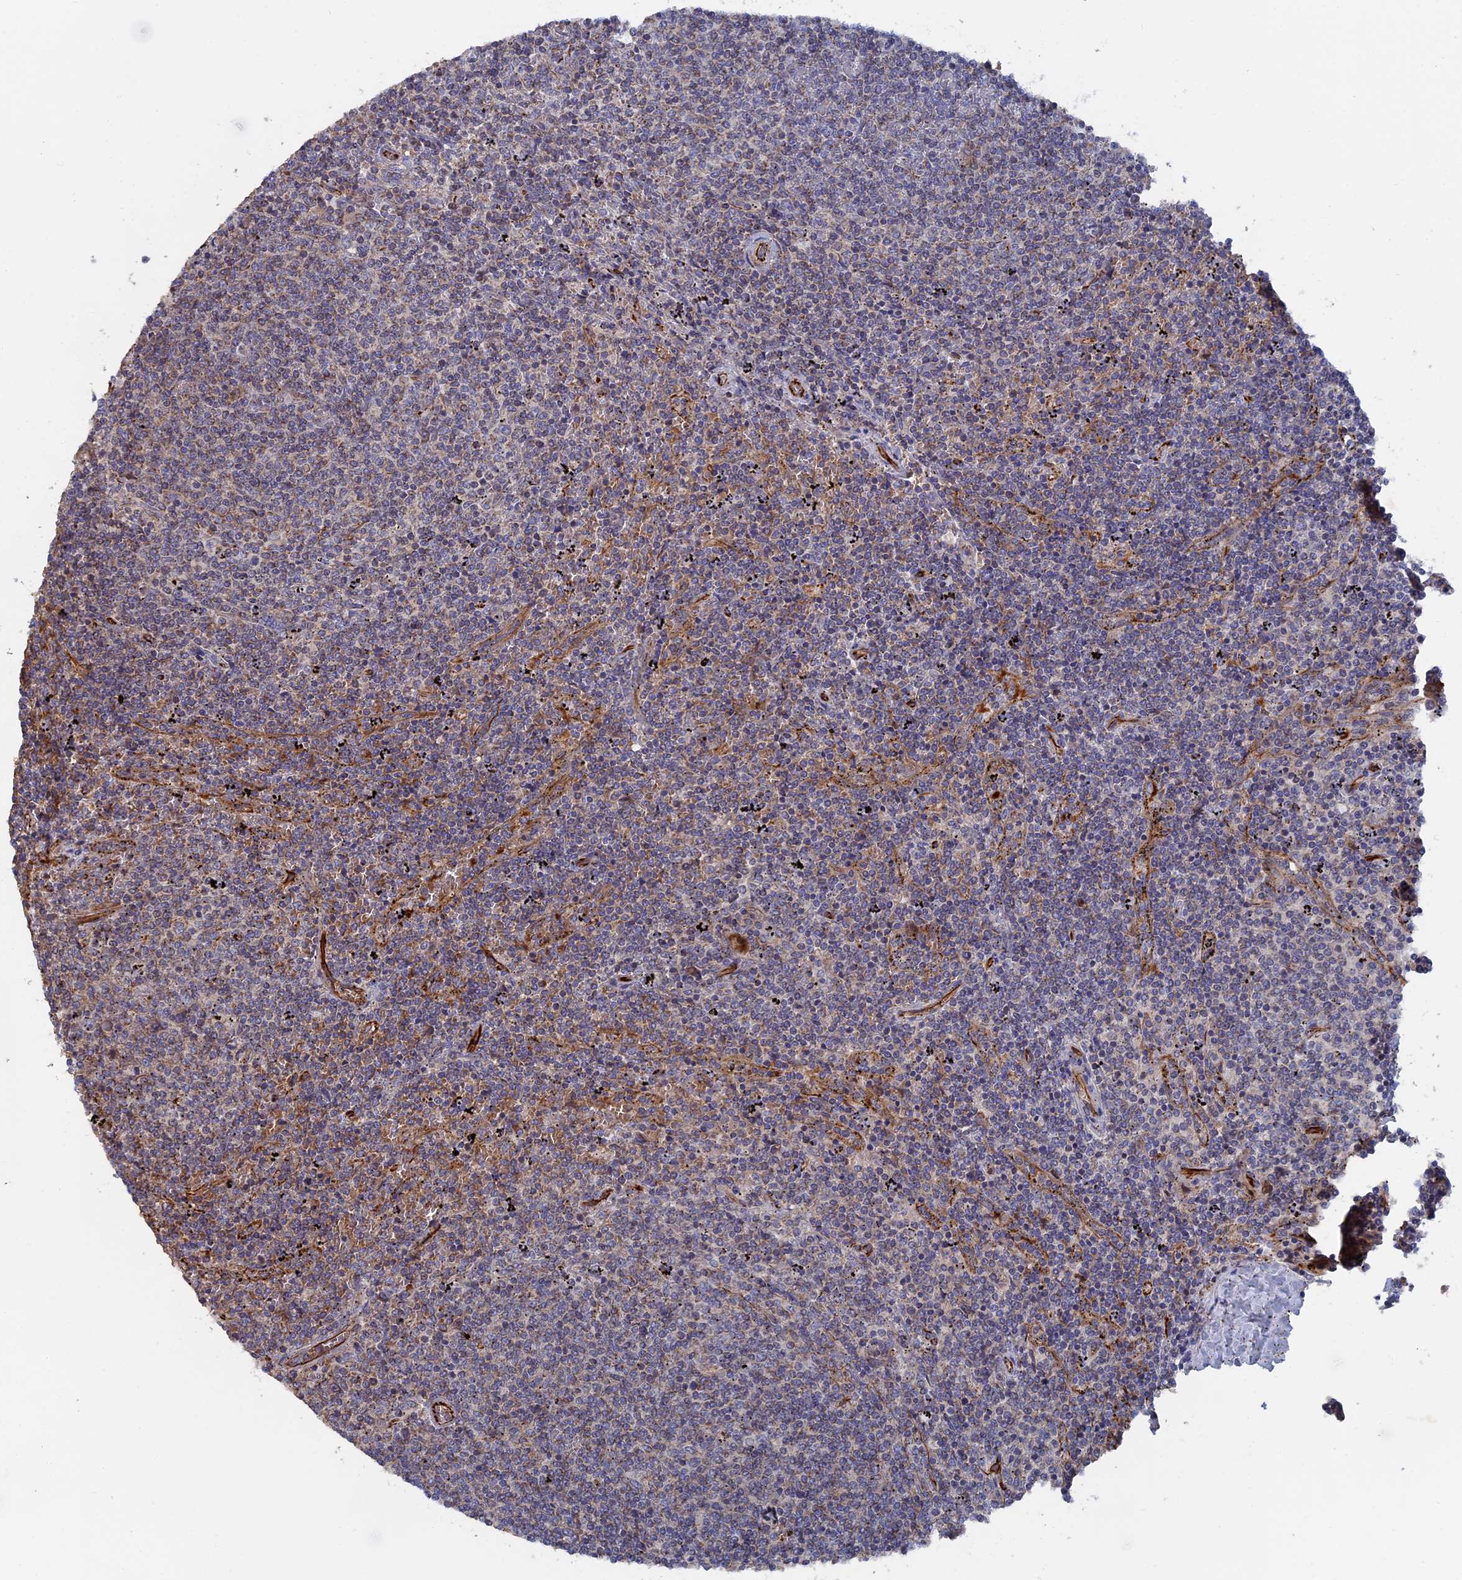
{"staining": {"intensity": "negative", "quantity": "none", "location": "none"}, "tissue": "lymphoma", "cell_type": "Tumor cells", "image_type": "cancer", "snomed": [{"axis": "morphology", "description": "Malignant lymphoma, non-Hodgkin's type, Low grade"}, {"axis": "topography", "description": "Spleen"}], "caption": "Immunohistochemistry of low-grade malignant lymphoma, non-Hodgkin's type shows no positivity in tumor cells.", "gene": "SMG9", "patient": {"sex": "female", "age": 50}}